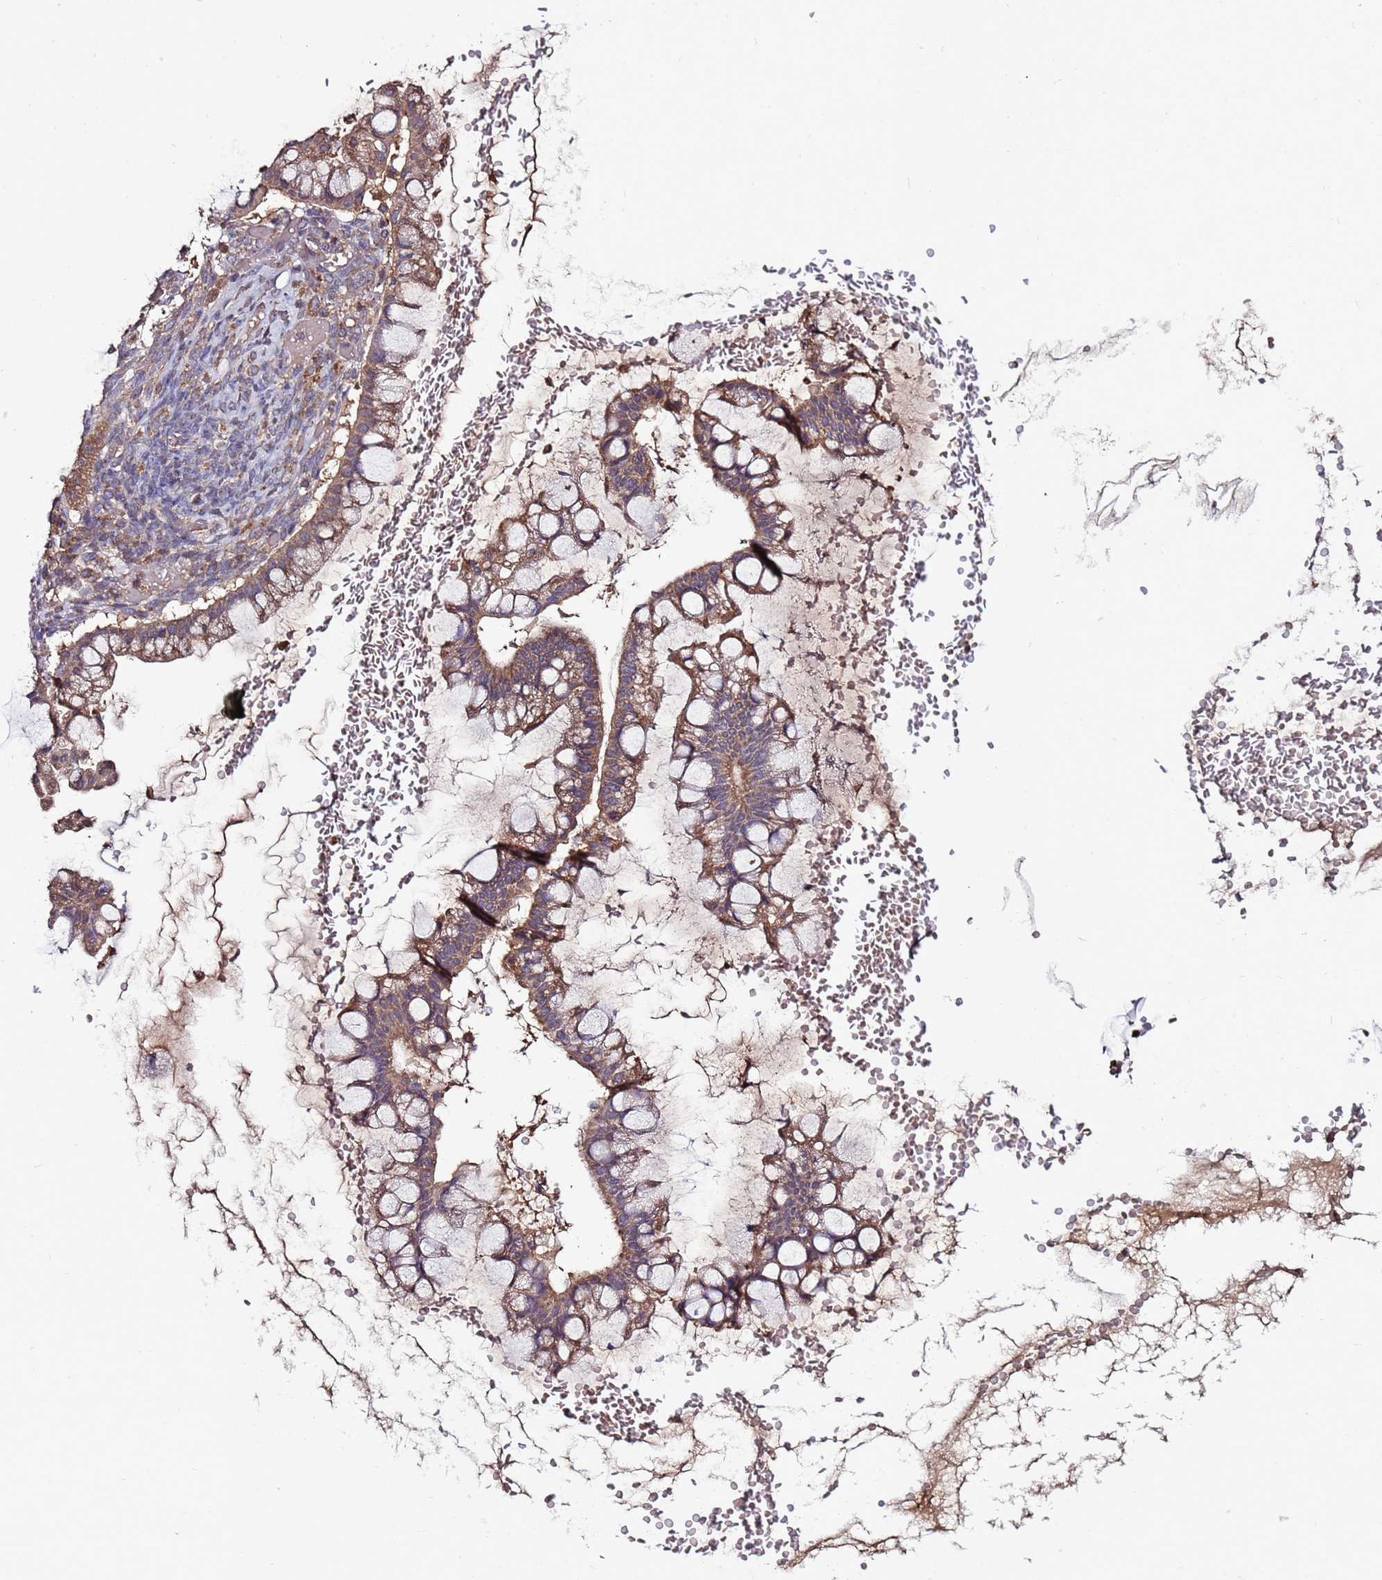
{"staining": {"intensity": "moderate", "quantity": ">75%", "location": "cytoplasmic/membranous"}, "tissue": "ovarian cancer", "cell_type": "Tumor cells", "image_type": "cancer", "snomed": [{"axis": "morphology", "description": "Cystadenocarcinoma, mucinous, NOS"}, {"axis": "topography", "description": "Ovary"}], "caption": "Moderate cytoplasmic/membranous protein staining is identified in approximately >75% of tumor cells in ovarian cancer (mucinous cystadenocarcinoma). (Brightfield microscopy of DAB IHC at high magnification).", "gene": "RPS15A", "patient": {"sex": "female", "age": 73}}